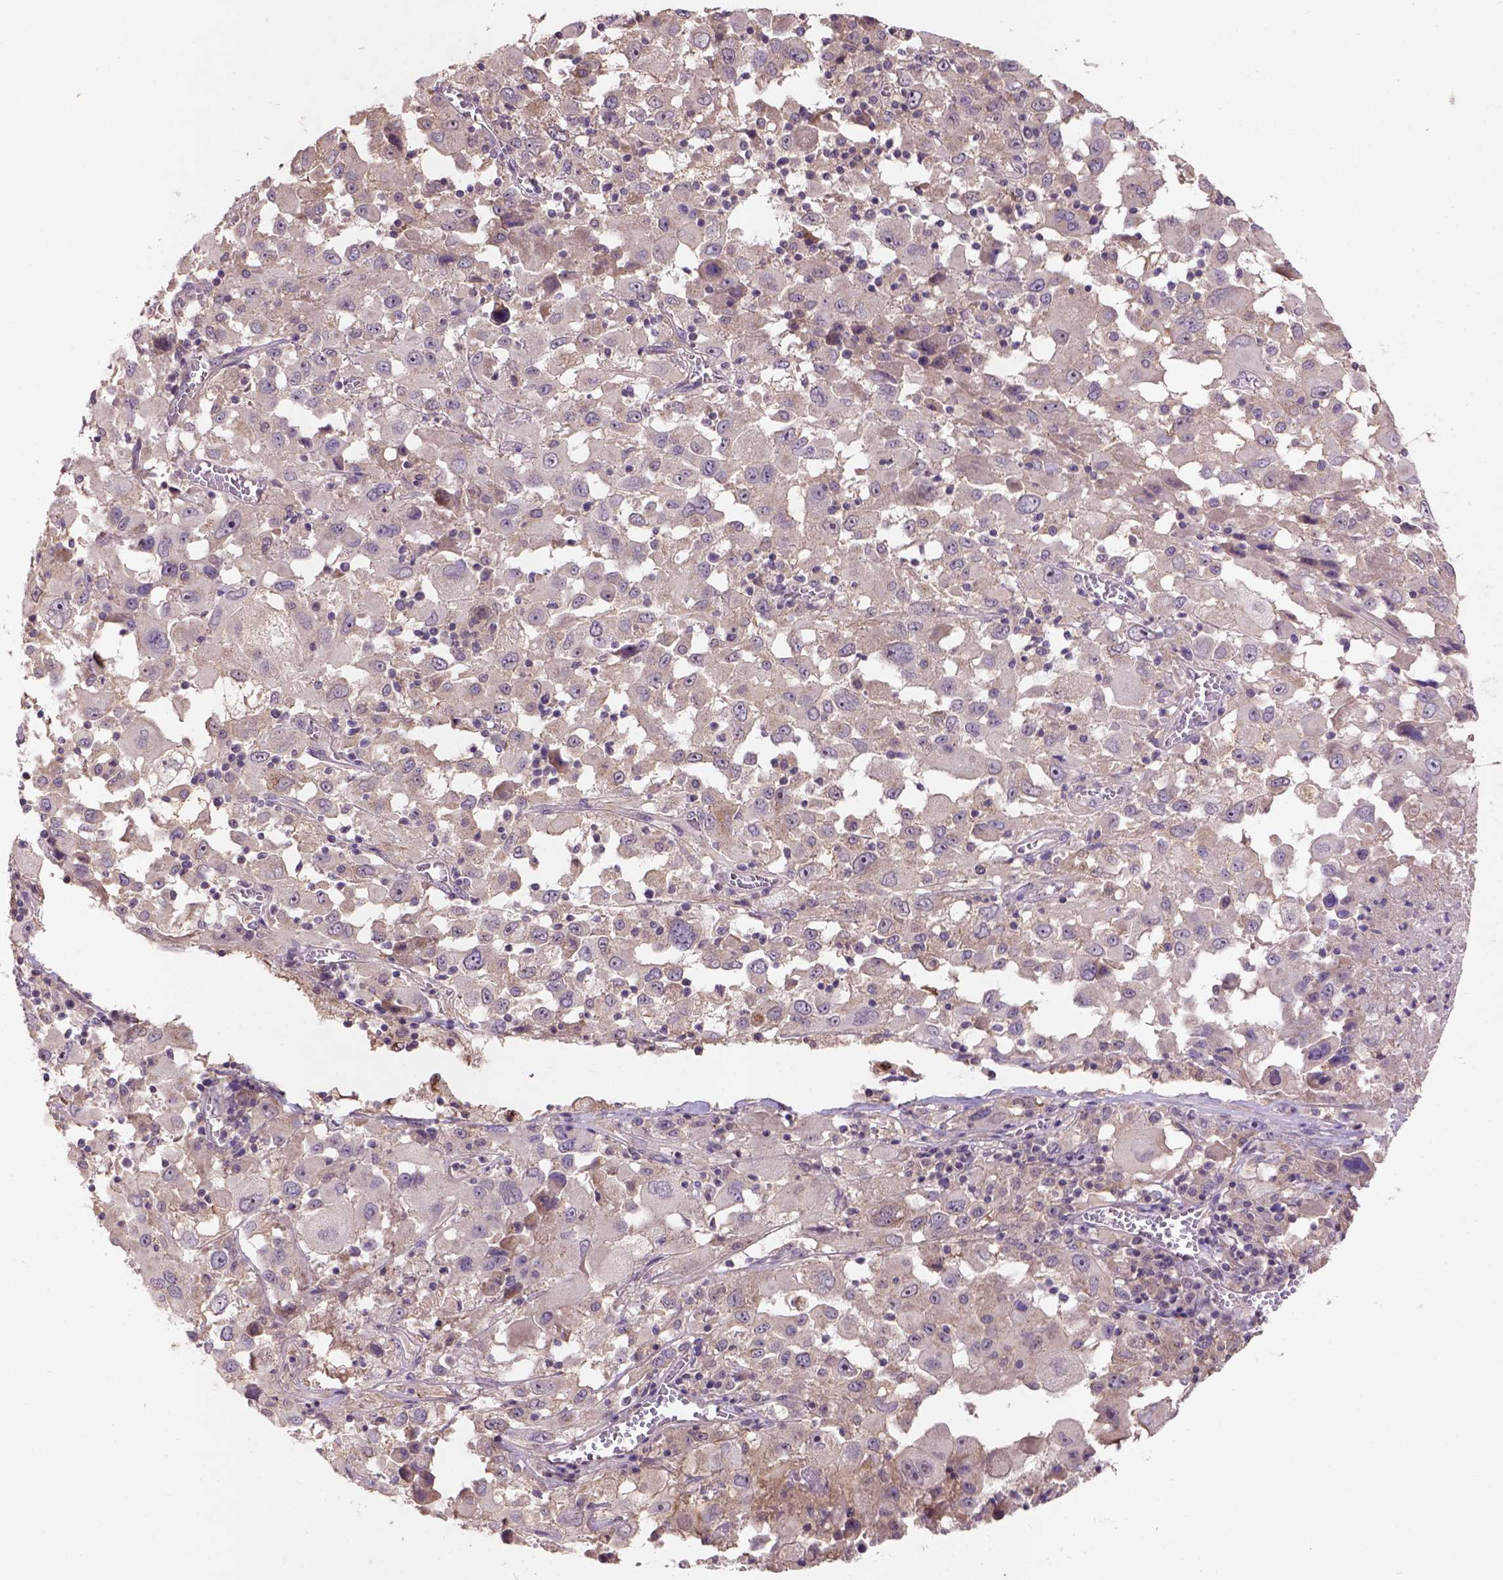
{"staining": {"intensity": "negative", "quantity": "none", "location": "none"}, "tissue": "melanoma", "cell_type": "Tumor cells", "image_type": "cancer", "snomed": [{"axis": "morphology", "description": "Malignant melanoma, Metastatic site"}, {"axis": "topography", "description": "Soft tissue"}], "caption": "Tumor cells are negative for brown protein staining in malignant melanoma (metastatic site). The staining was performed using DAB to visualize the protein expression in brown, while the nuclei were stained in blue with hematoxylin (Magnification: 20x).", "gene": "KBTBD8", "patient": {"sex": "male", "age": 50}}